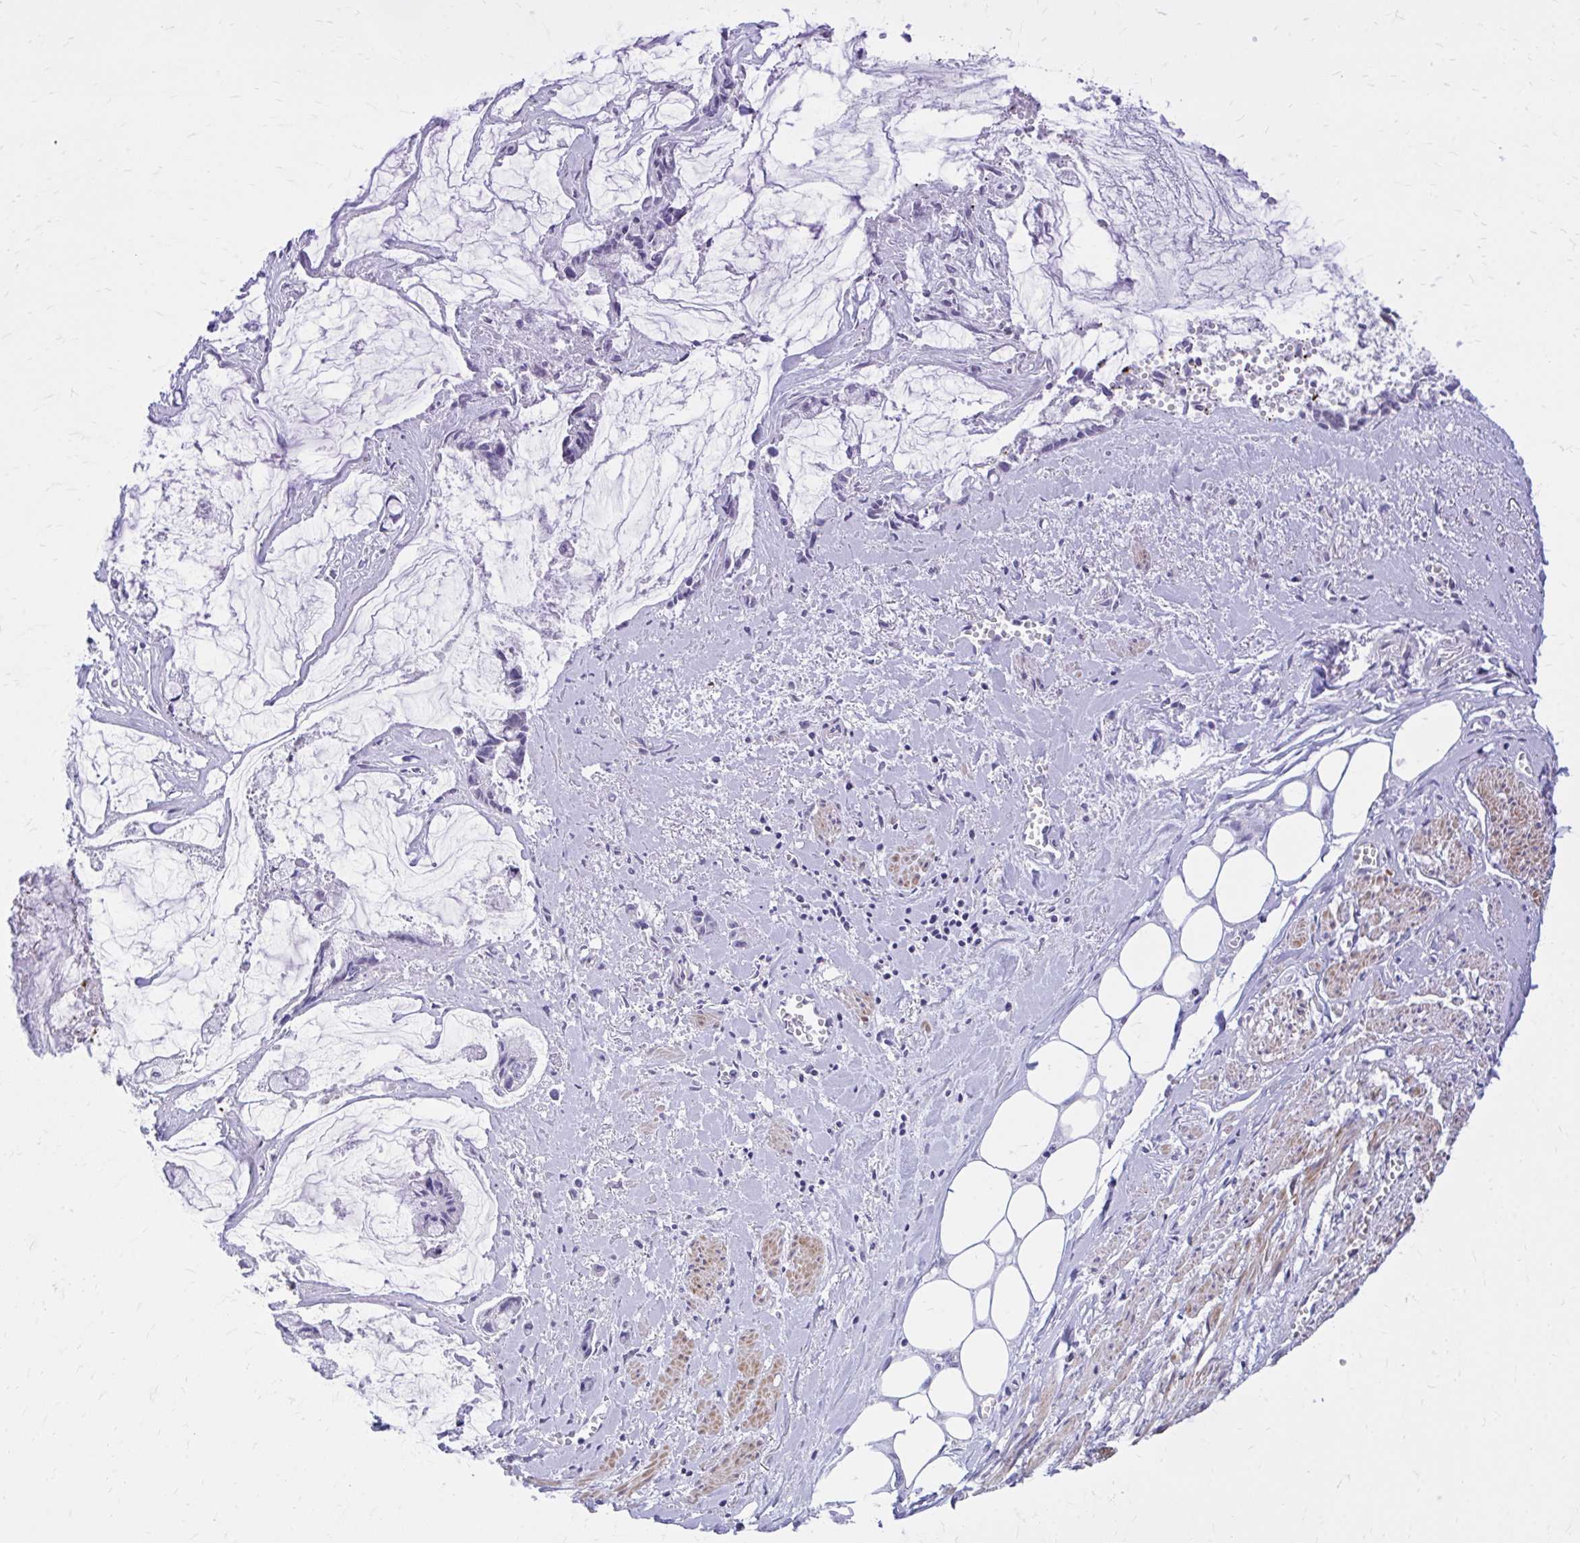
{"staining": {"intensity": "negative", "quantity": "none", "location": "none"}, "tissue": "ovarian cancer", "cell_type": "Tumor cells", "image_type": "cancer", "snomed": [{"axis": "morphology", "description": "Cystadenocarcinoma, mucinous, NOS"}, {"axis": "topography", "description": "Ovary"}], "caption": "This is an IHC histopathology image of human ovarian cancer. There is no staining in tumor cells.", "gene": "ZBTB25", "patient": {"sex": "female", "age": 90}}